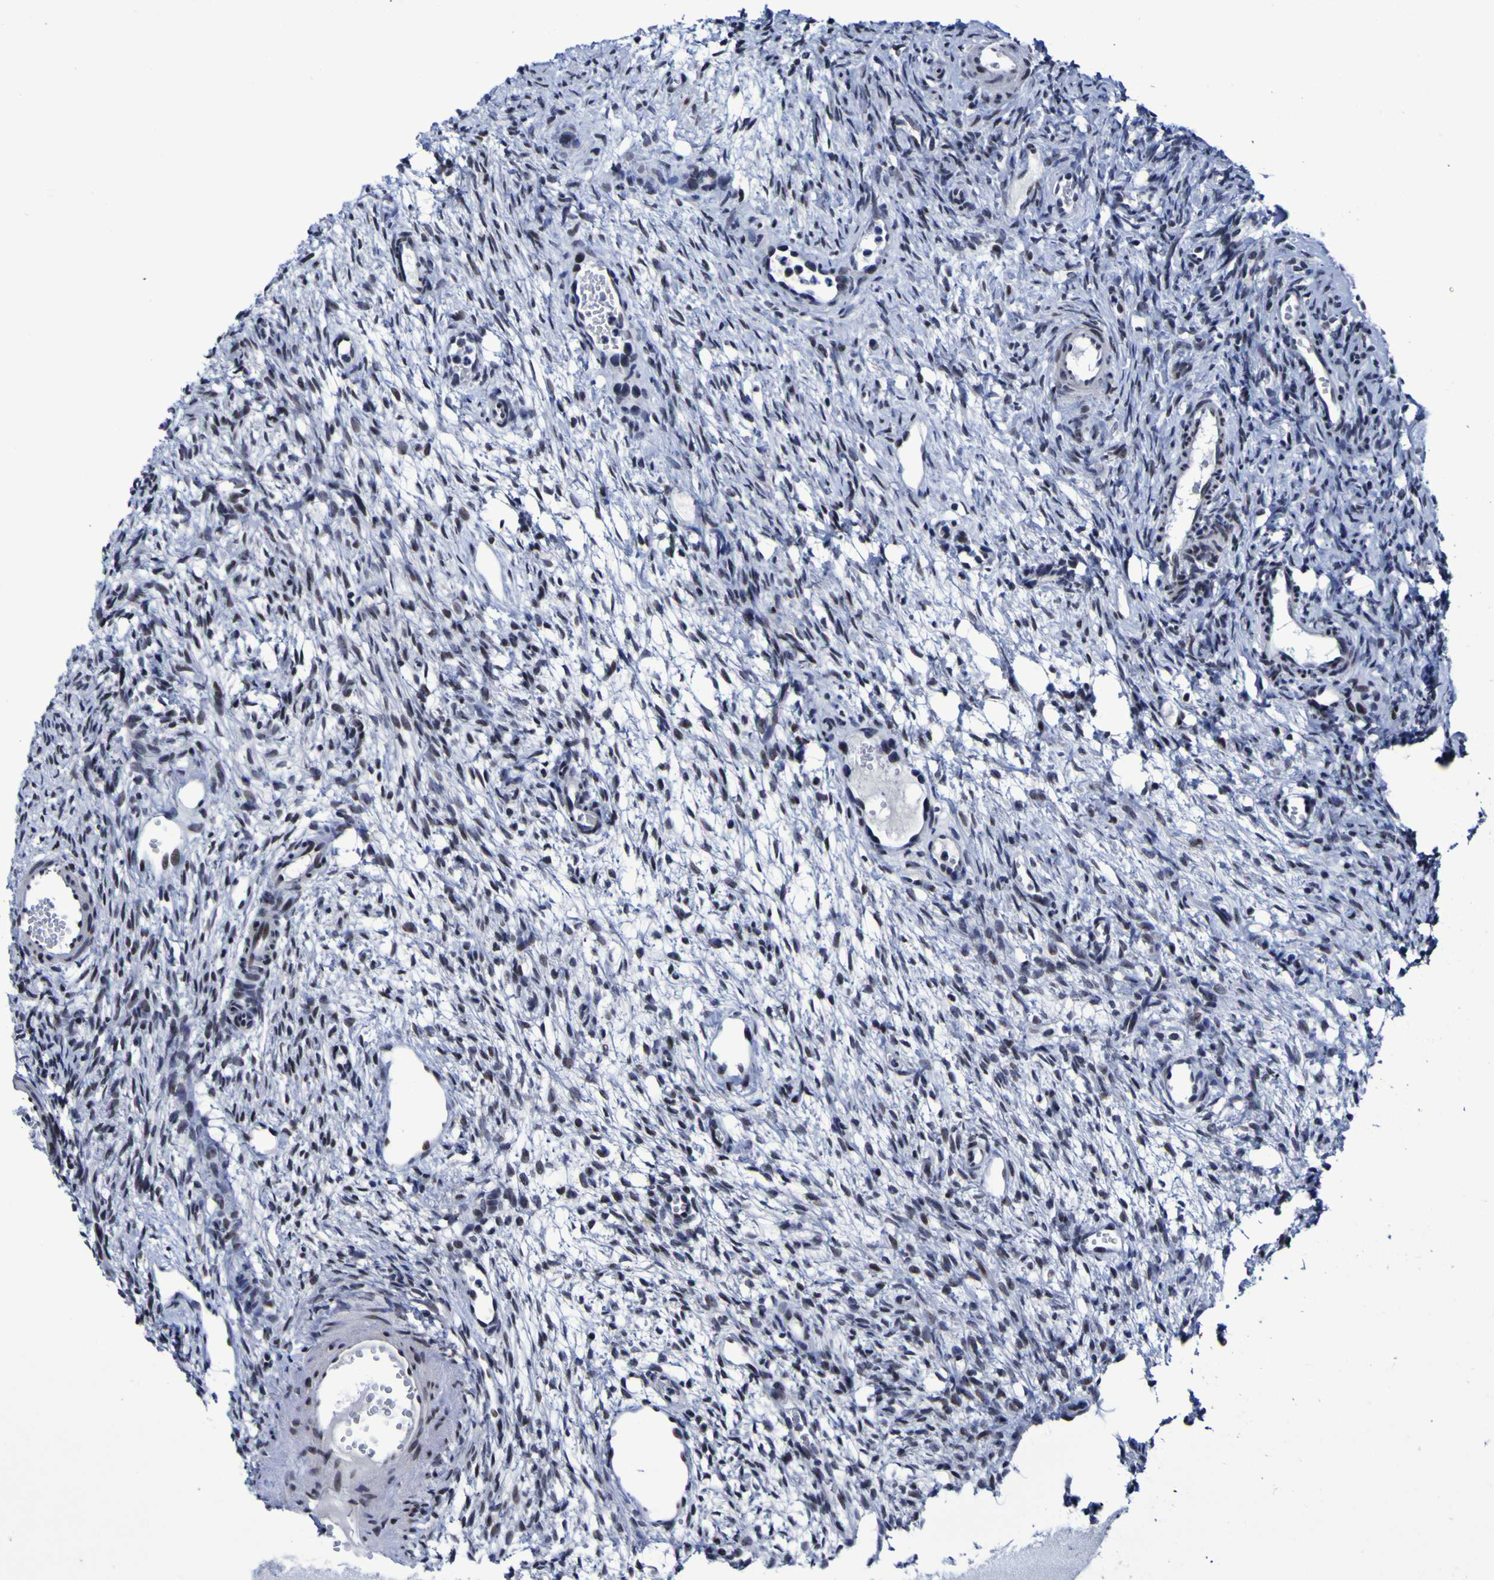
{"staining": {"intensity": "moderate", "quantity": "<25%", "location": "nuclear"}, "tissue": "ovary", "cell_type": "Ovarian stroma cells", "image_type": "normal", "snomed": [{"axis": "morphology", "description": "Normal tissue, NOS"}, {"axis": "topography", "description": "Ovary"}], "caption": "A low amount of moderate nuclear expression is present in about <25% of ovarian stroma cells in normal ovary.", "gene": "MBD3", "patient": {"sex": "female", "age": 33}}